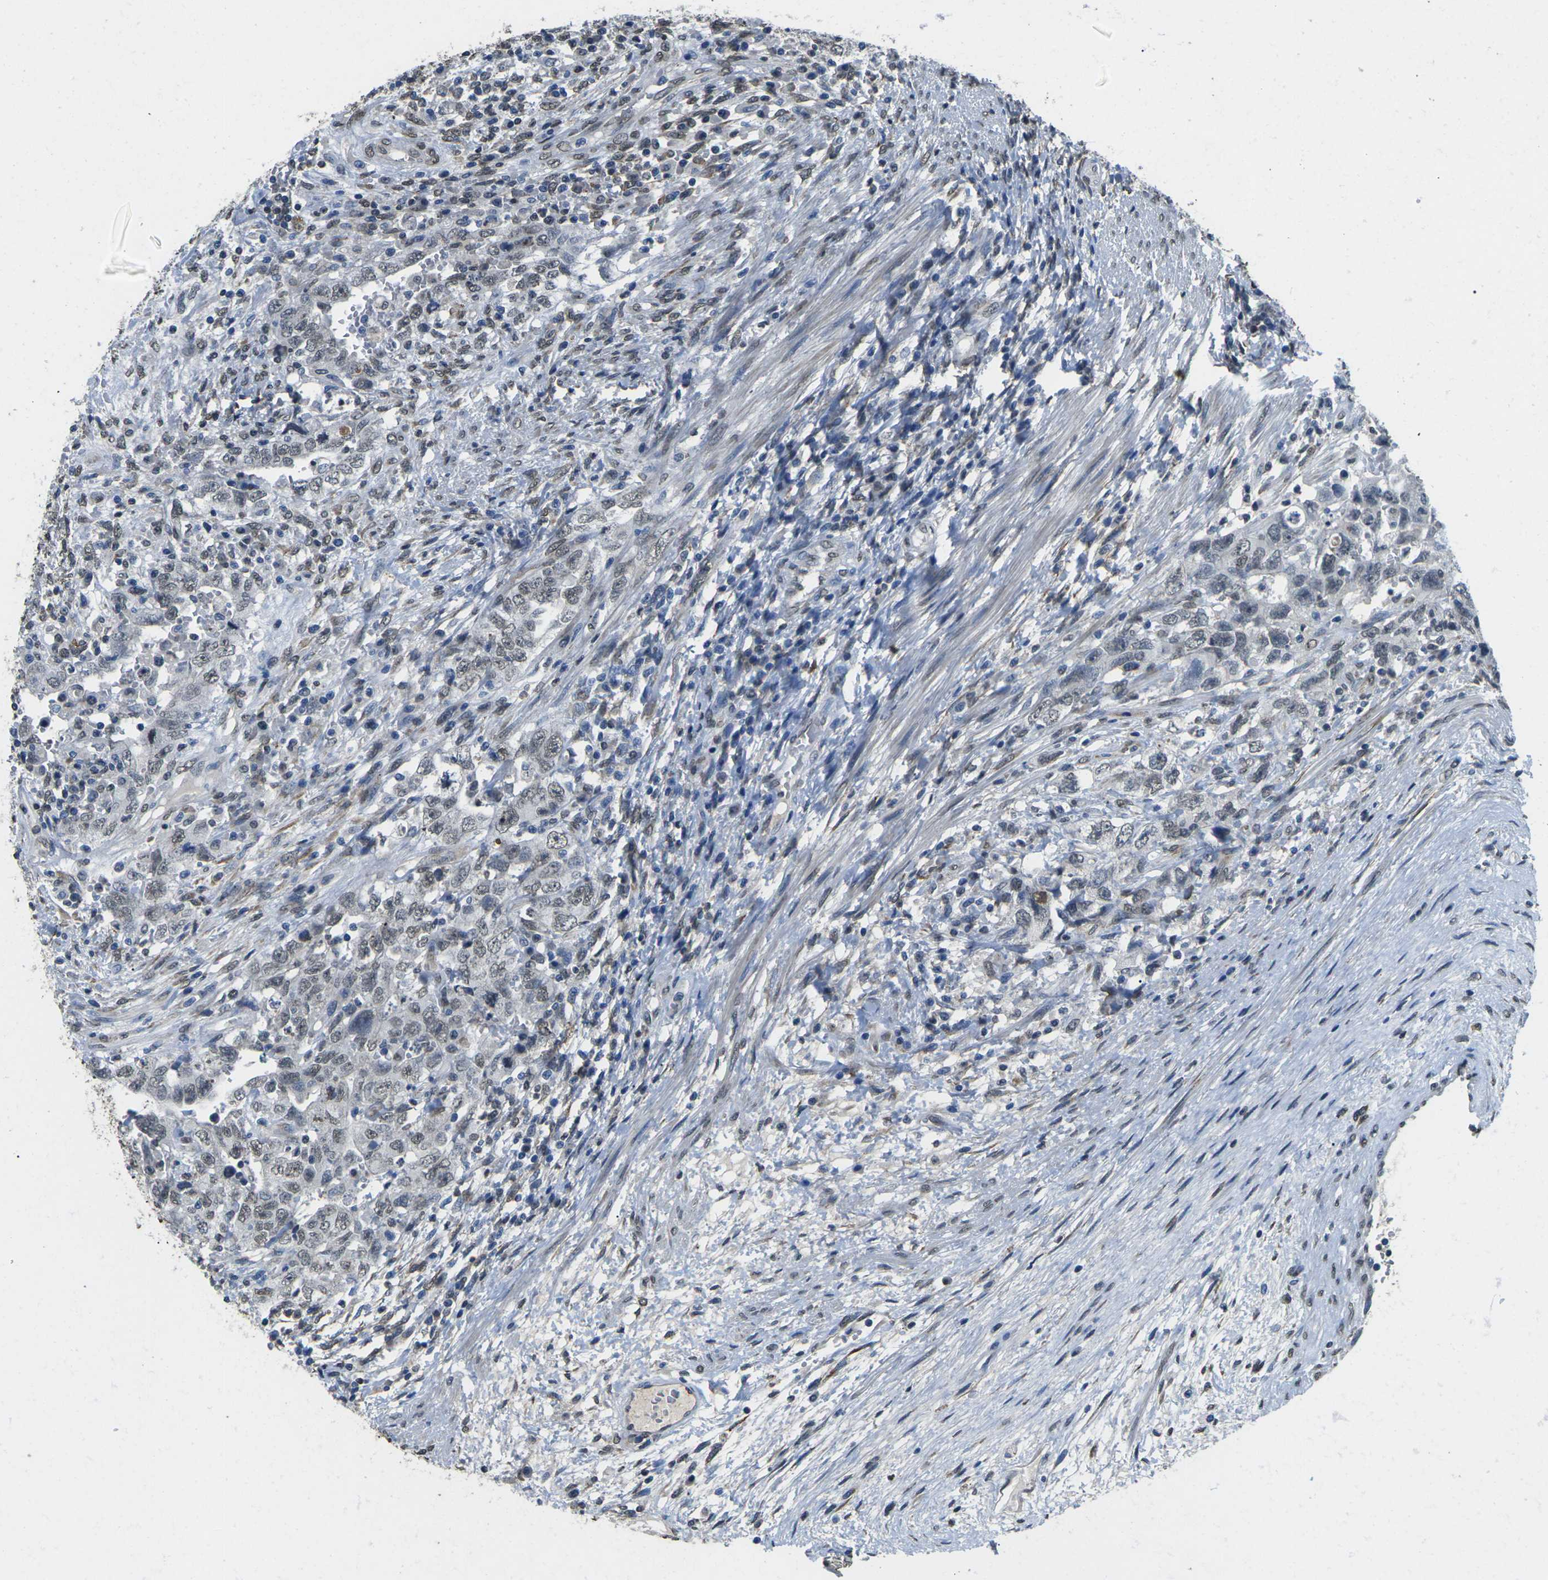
{"staining": {"intensity": "weak", "quantity": "25%-75%", "location": "nuclear"}, "tissue": "testis cancer", "cell_type": "Tumor cells", "image_type": "cancer", "snomed": [{"axis": "morphology", "description": "Carcinoma, Embryonal, NOS"}, {"axis": "topography", "description": "Testis"}], "caption": "This is an image of immunohistochemistry (IHC) staining of testis cancer, which shows weak expression in the nuclear of tumor cells.", "gene": "SCNN1B", "patient": {"sex": "male", "age": 26}}